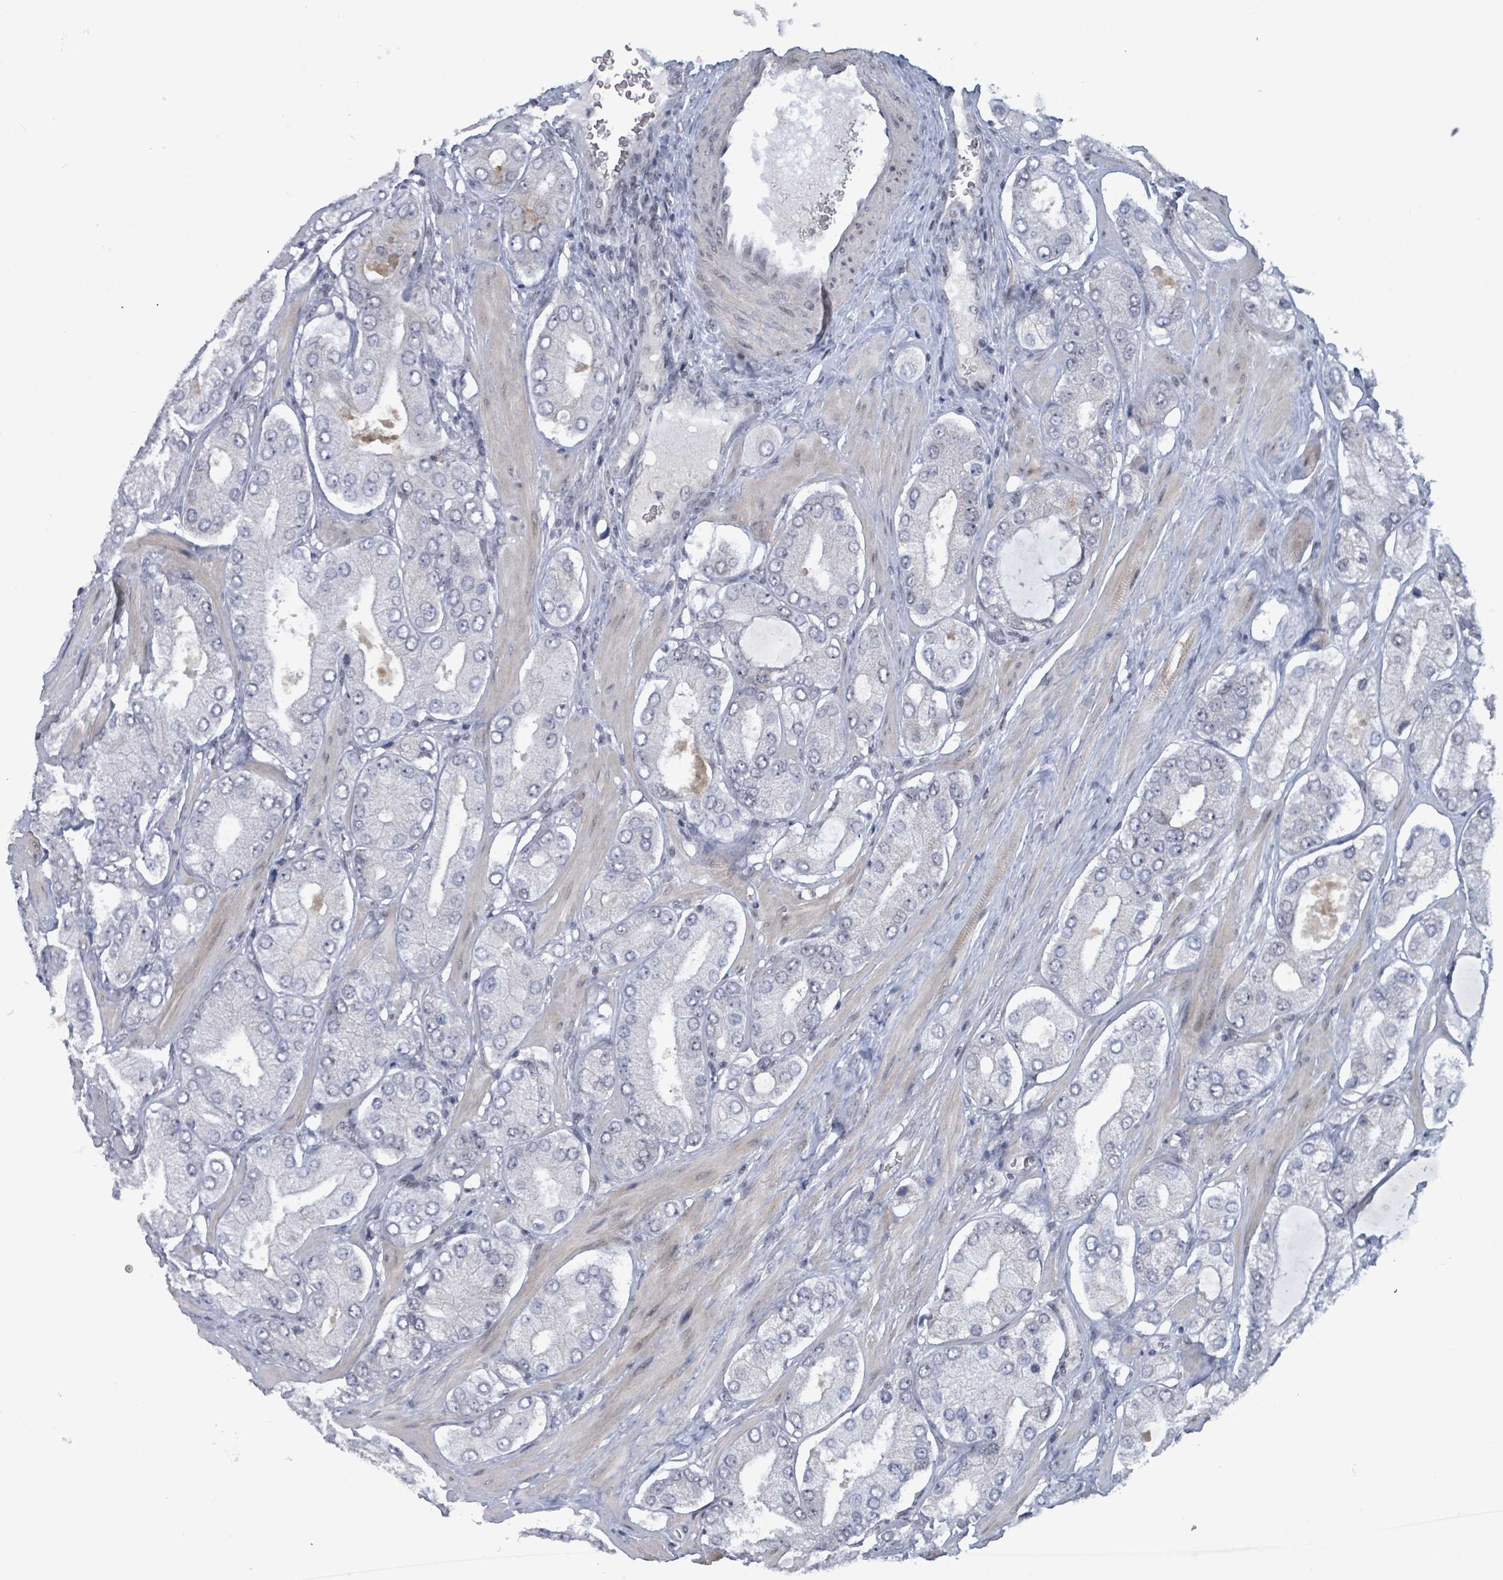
{"staining": {"intensity": "negative", "quantity": "none", "location": "none"}, "tissue": "prostate cancer", "cell_type": "Tumor cells", "image_type": "cancer", "snomed": [{"axis": "morphology", "description": "Adenocarcinoma, Low grade"}, {"axis": "topography", "description": "Prostate"}], "caption": "Tumor cells are negative for protein expression in human prostate cancer. Nuclei are stained in blue.", "gene": "BANP", "patient": {"sex": "male", "age": 42}}